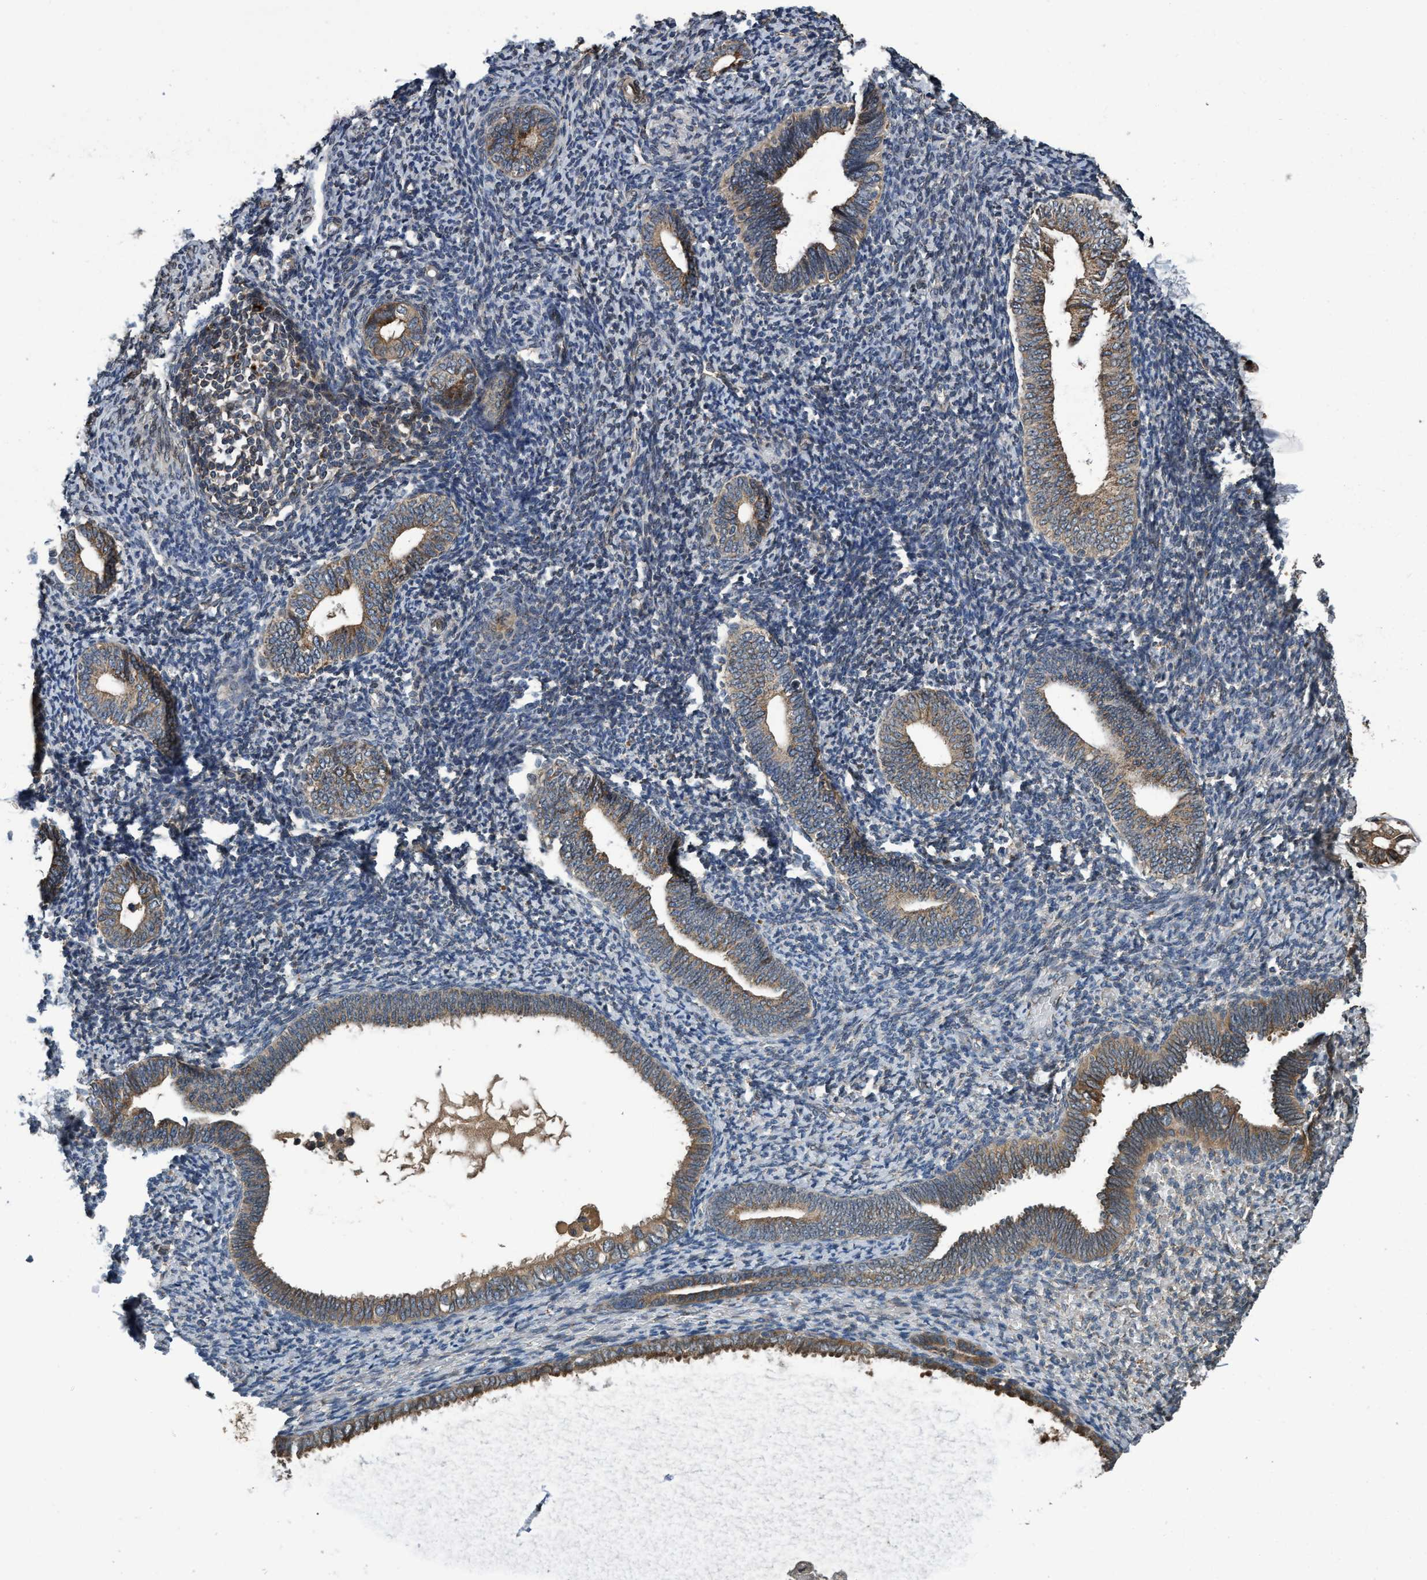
{"staining": {"intensity": "weak", "quantity": "<25%", "location": "cytoplasmic/membranous"}, "tissue": "endometrium", "cell_type": "Cells in endometrial stroma", "image_type": "normal", "snomed": [{"axis": "morphology", "description": "Normal tissue, NOS"}, {"axis": "topography", "description": "Endometrium"}], "caption": "The immunohistochemistry (IHC) histopathology image has no significant staining in cells in endometrial stroma of endometrium. (DAB (3,3'-diaminobenzidine) IHC with hematoxylin counter stain).", "gene": "MACC1", "patient": {"sex": "female", "age": 66}}